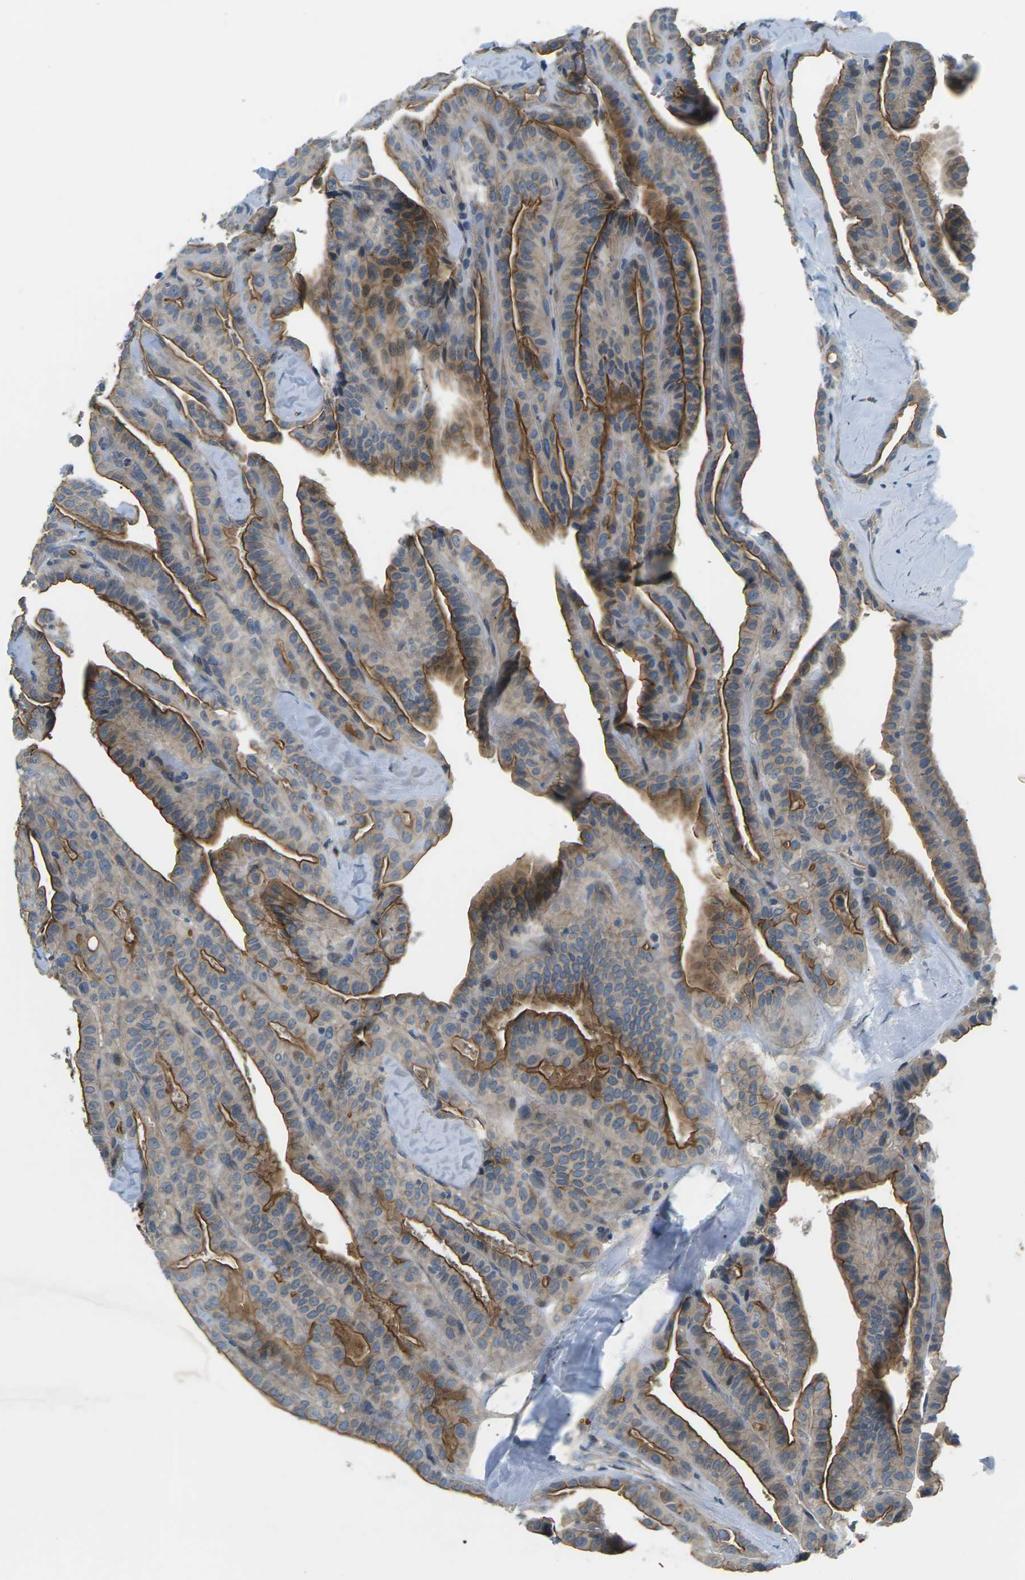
{"staining": {"intensity": "moderate", "quantity": "25%-75%", "location": "cytoplasmic/membranous"}, "tissue": "thyroid cancer", "cell_type": "Tumor cells", "image_type": "cancer", "snomed": [{"axis": "morphology", "description": "Papillary adenocarcinoma, NOS"}, {"axis": "topography", "description": "Thyroid gland"}], "caption": "There is medium levels of moderate cytoplasmic/membranous positivity in tumor cells of thyroid papillary adenocarcinoma, as demonstrated by immunohistochemical staining (brown color).", "gene": "SLC13A3", "patient": {"sex": "male", "age": 77}}